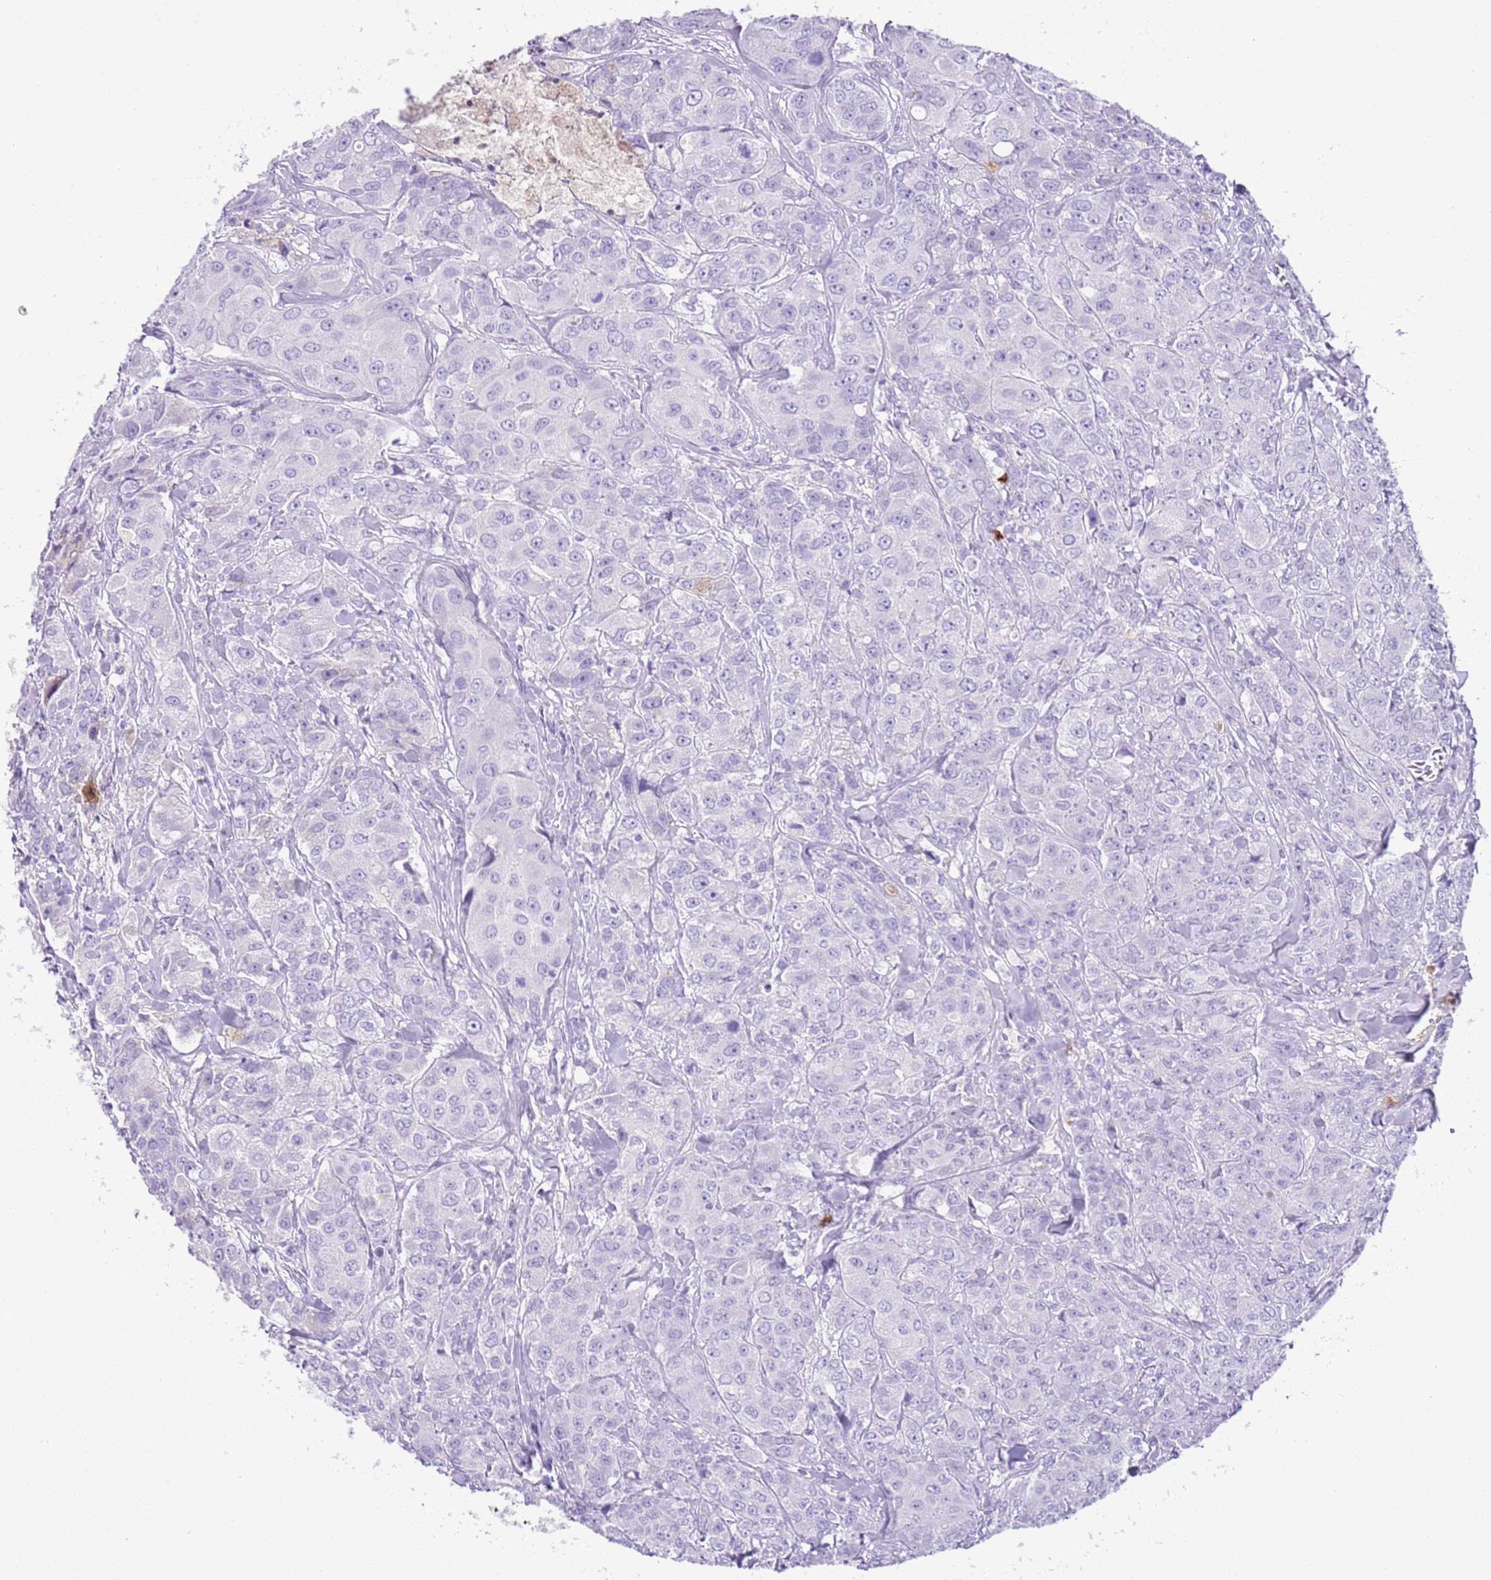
{"staining": {"intensity": "negative", "quantity": "none", "location": "none"}, "tissue": "breast cancer", "cell_type": "Tumor cells", "image_type": "cancer", "snomed": [{"axis": "morphology", "description": "Duct carcinoma"}, {"axis": "topography", "description": "Breast"}], "caption": "A high-resolution image shows immunohistochemistry staining of breast cancer, which shows no significant positivity in tumor cells.", "gene": "IGKV3D-11", "patient": {"sex": "female", "age": 43}}